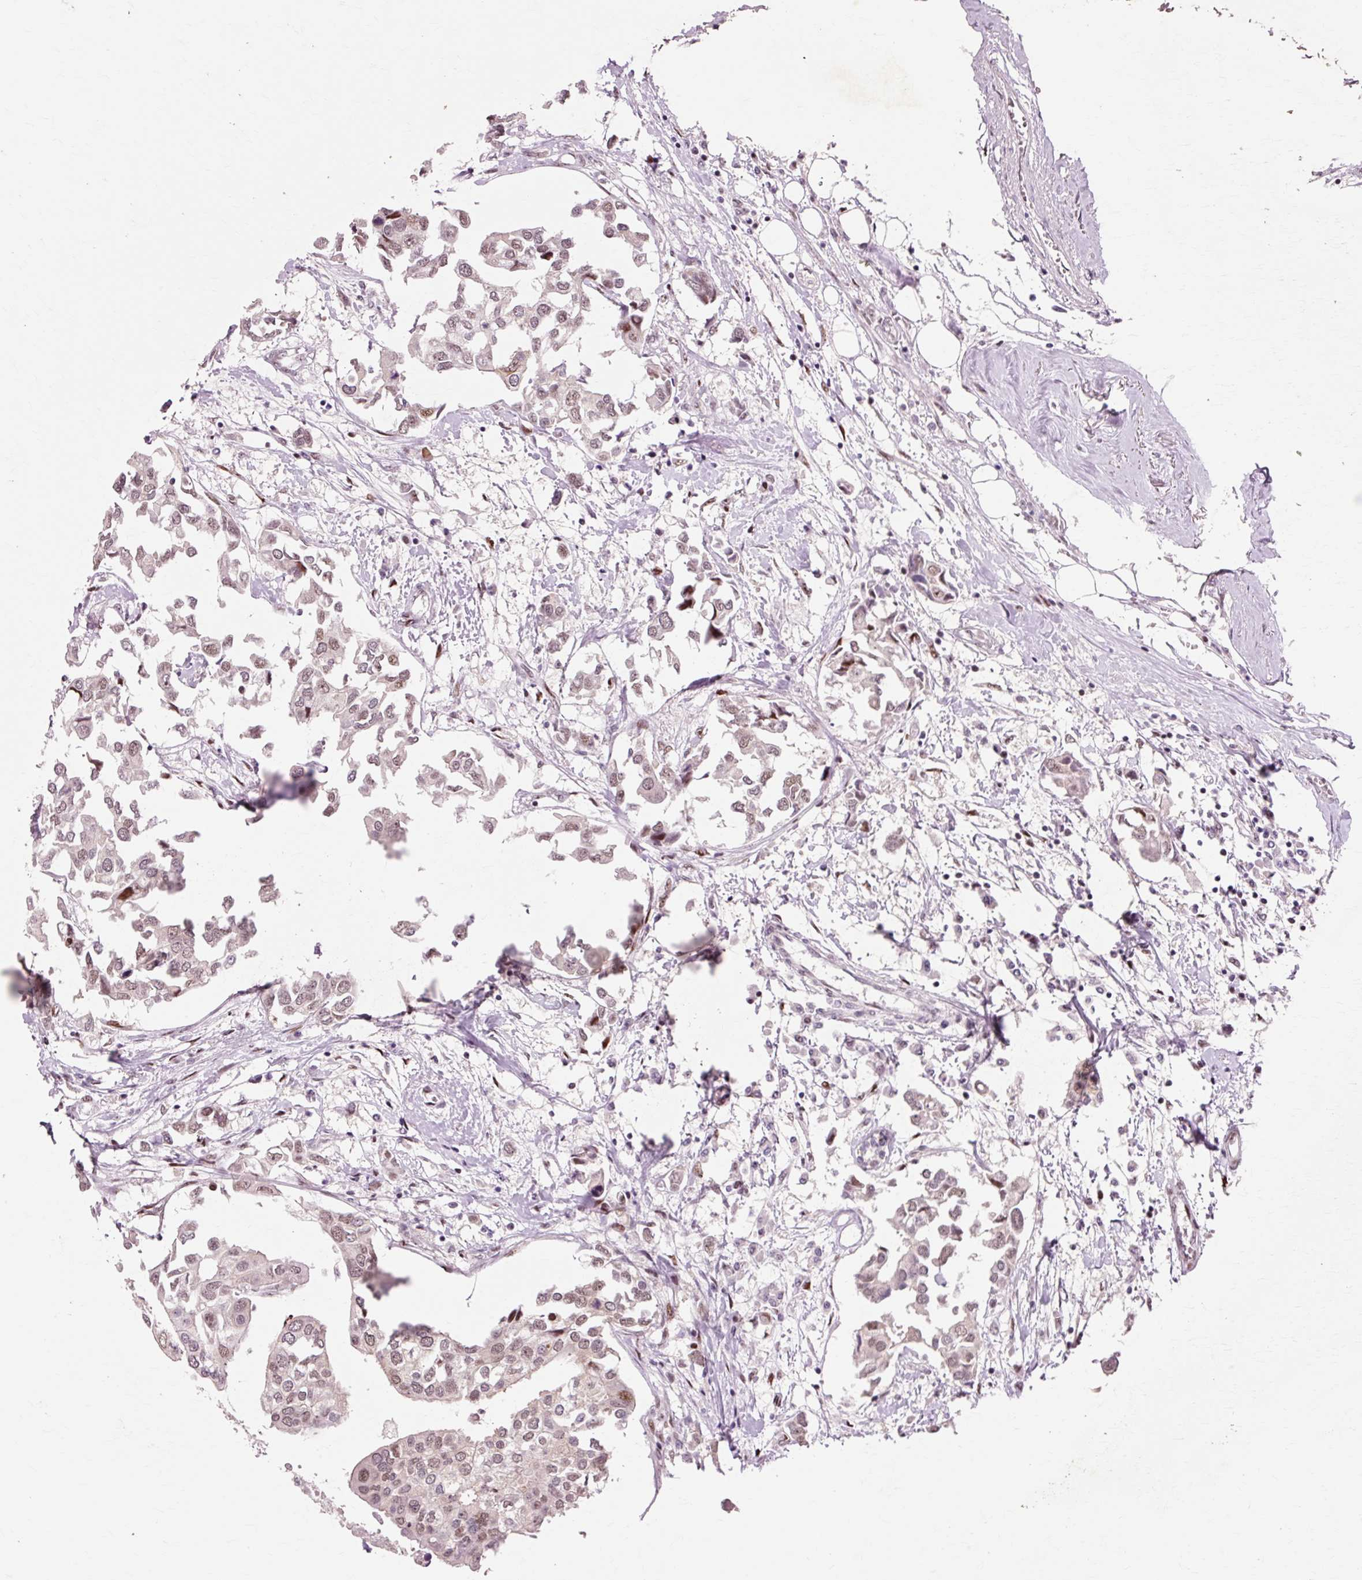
{"staining": {"intensity": "weak", "quantity": "25%-75%", "location": "nuclear"}, "tissue": "breast cancer", "cell_type": "Tumor cells", "image_type": "cancer", "snomed": [{"axis": "morphology", "description": "Duct carcinoma"}, {"axis": "topography", "description": "Breast"}], "caption": "Immunohistochemical staining of breast cancer demonstrates low levels of weak nuclear staining in about 25%-75% of tumor cells.", "gene": "MACROD2", "patient": {"sex": "female", "age": 83}}